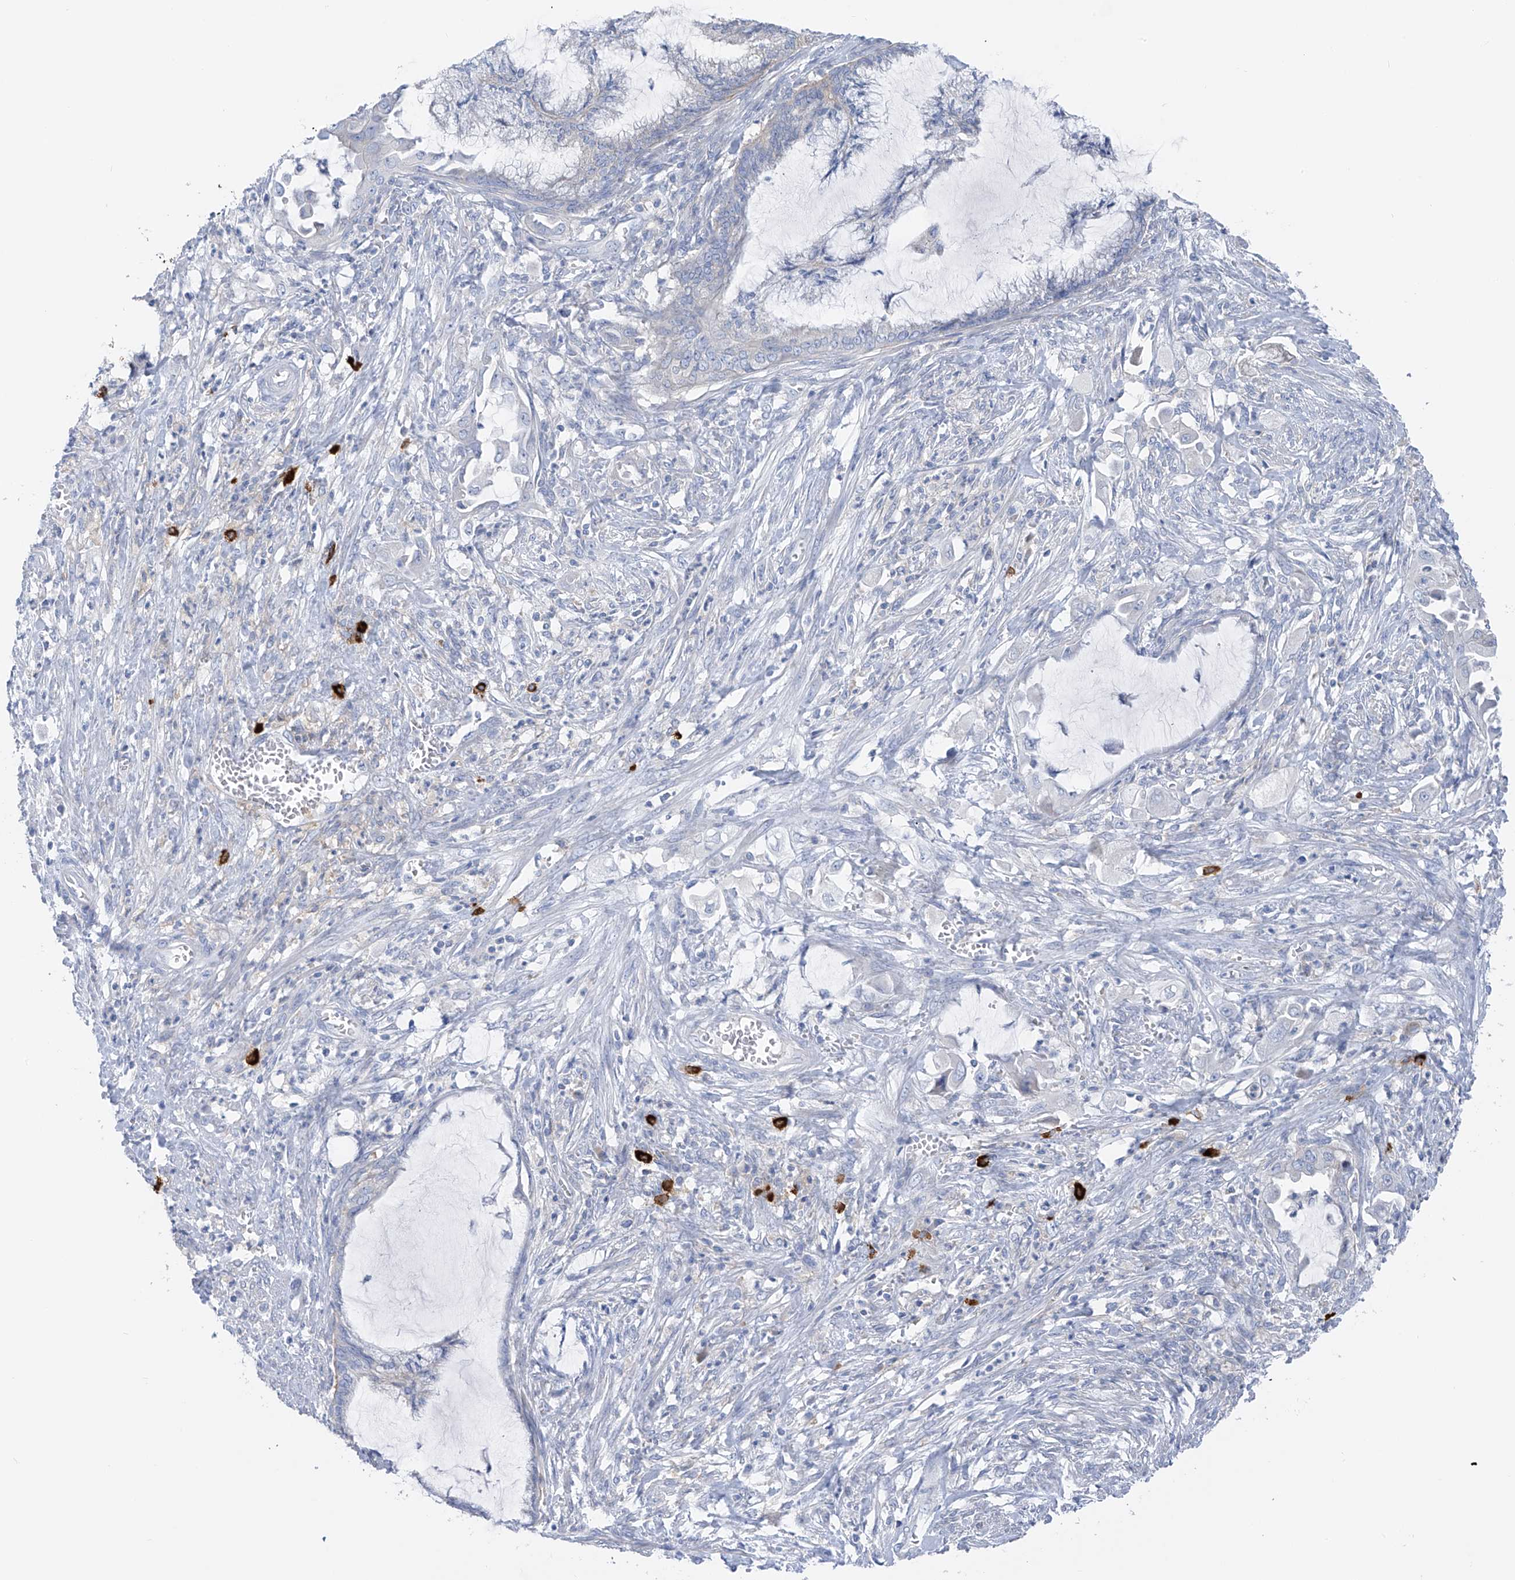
{"staining": {"intensity": "negative", "quantity": "none", "location": "none"}, "tissue": "endometrial cancer", "cell_type": "Tumor cells", "image_type": "cancer", "snomed": [{"axis": "morphology", "description": "Adenocarcinoma, NOS"}, {"axis": "topography", "description": "Endometrium"}], "caption": "Immunohistochemical staining of human adenocarcinoma (endometrial) demonstrates no significant expression in tumor cells. The staining was performed using DAB (3,3'-diaminobenzidine) to visualize the protein expression in brown, while the nuclei were stained in blue with hematoxylin (Magnification: 20x).", "gene": "POMGNT2", "patient": {"sex": "female", "age": 86}}